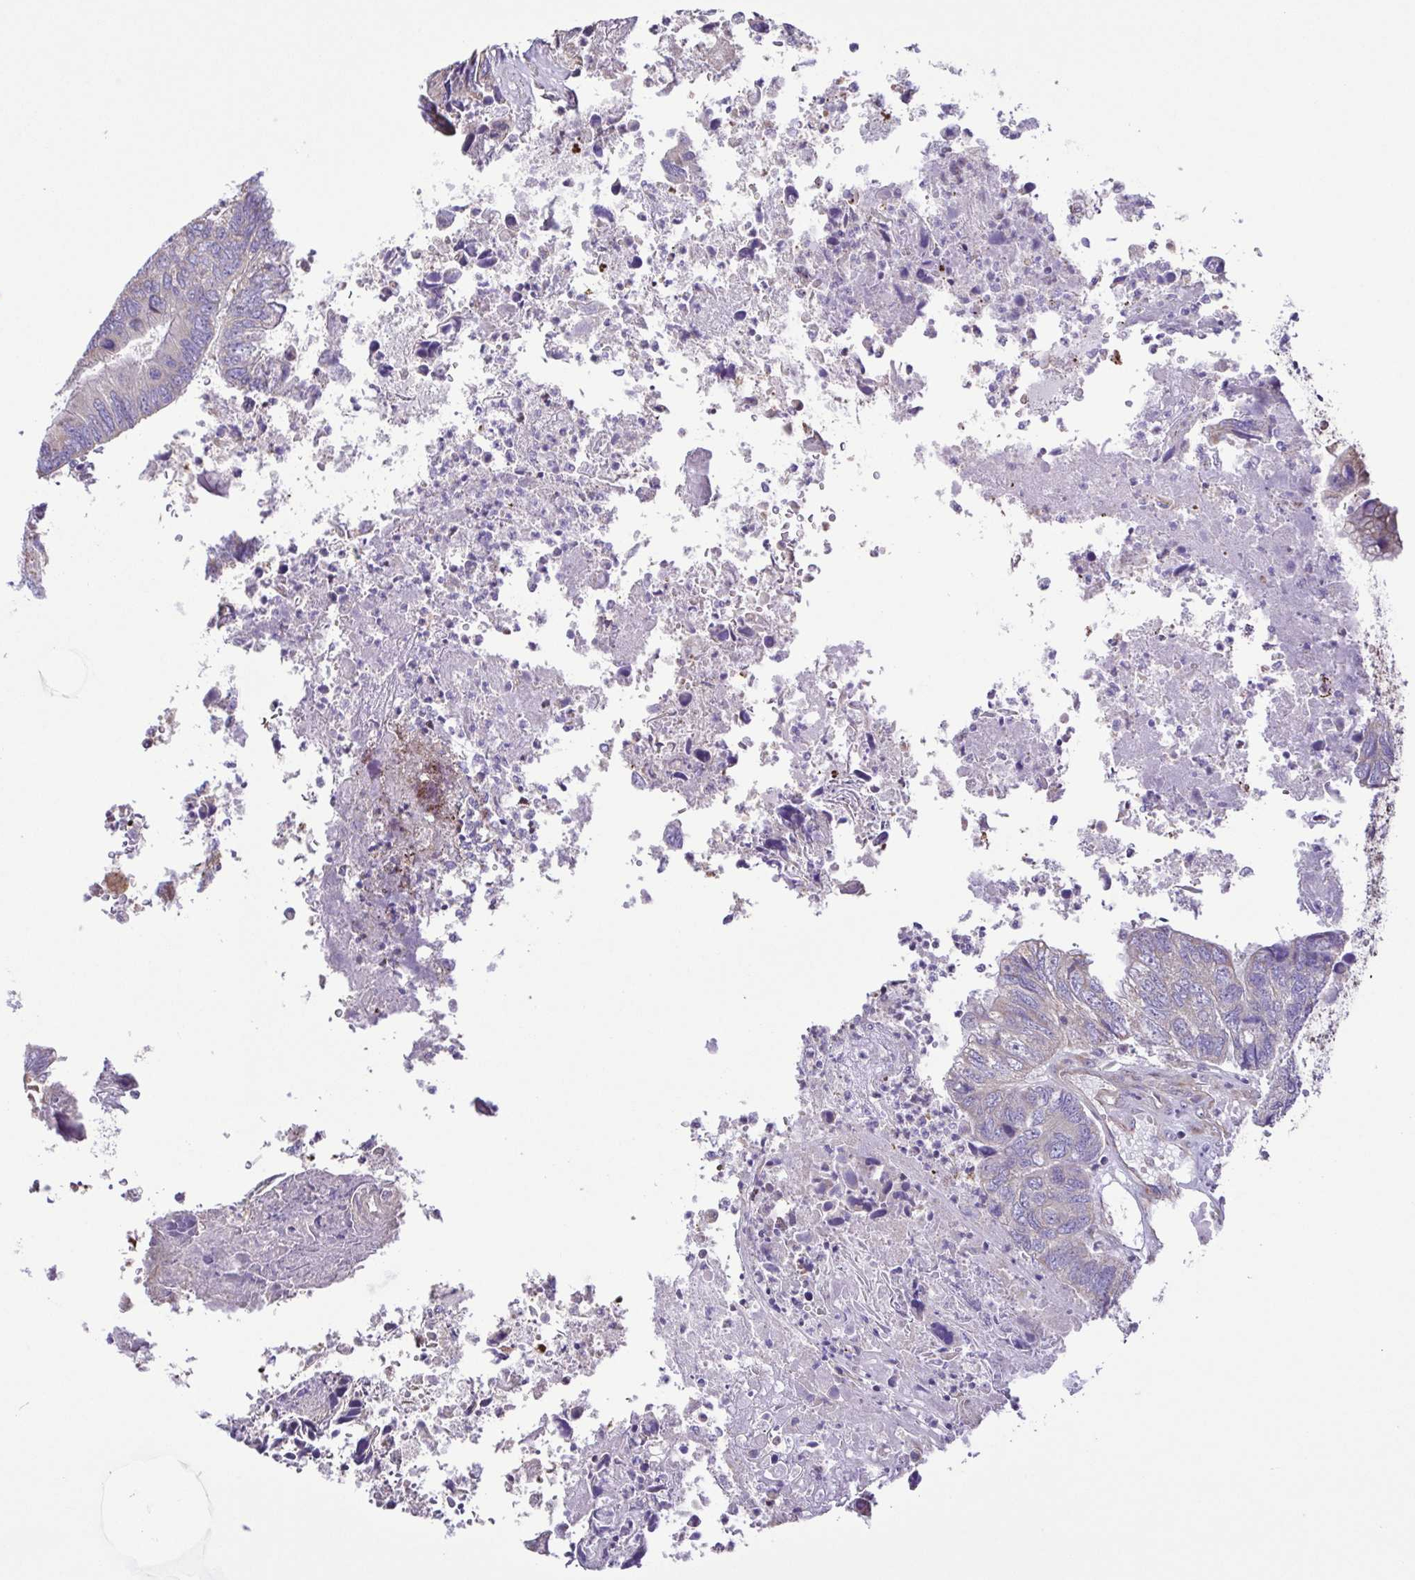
{"staining": {"intensity": "negative", "quantity": "none", "location": "none"}, "tissue": "colorectal cancer", "cell_type": "Tumor cells", "image_type": "cancer", "snomed": [{"axis": "morphology", "description": "Adenocarcinoma, NOS"}, {"axis": "topography", "description": "Colon"}], "caption": "A high-resolution image shows IHC staining of colorectal cancer (adenocarcinoma), which displays no significant staining in tumor cells.", "gene": "FLT1", "patient": {"sex": "female", "age": 67}}